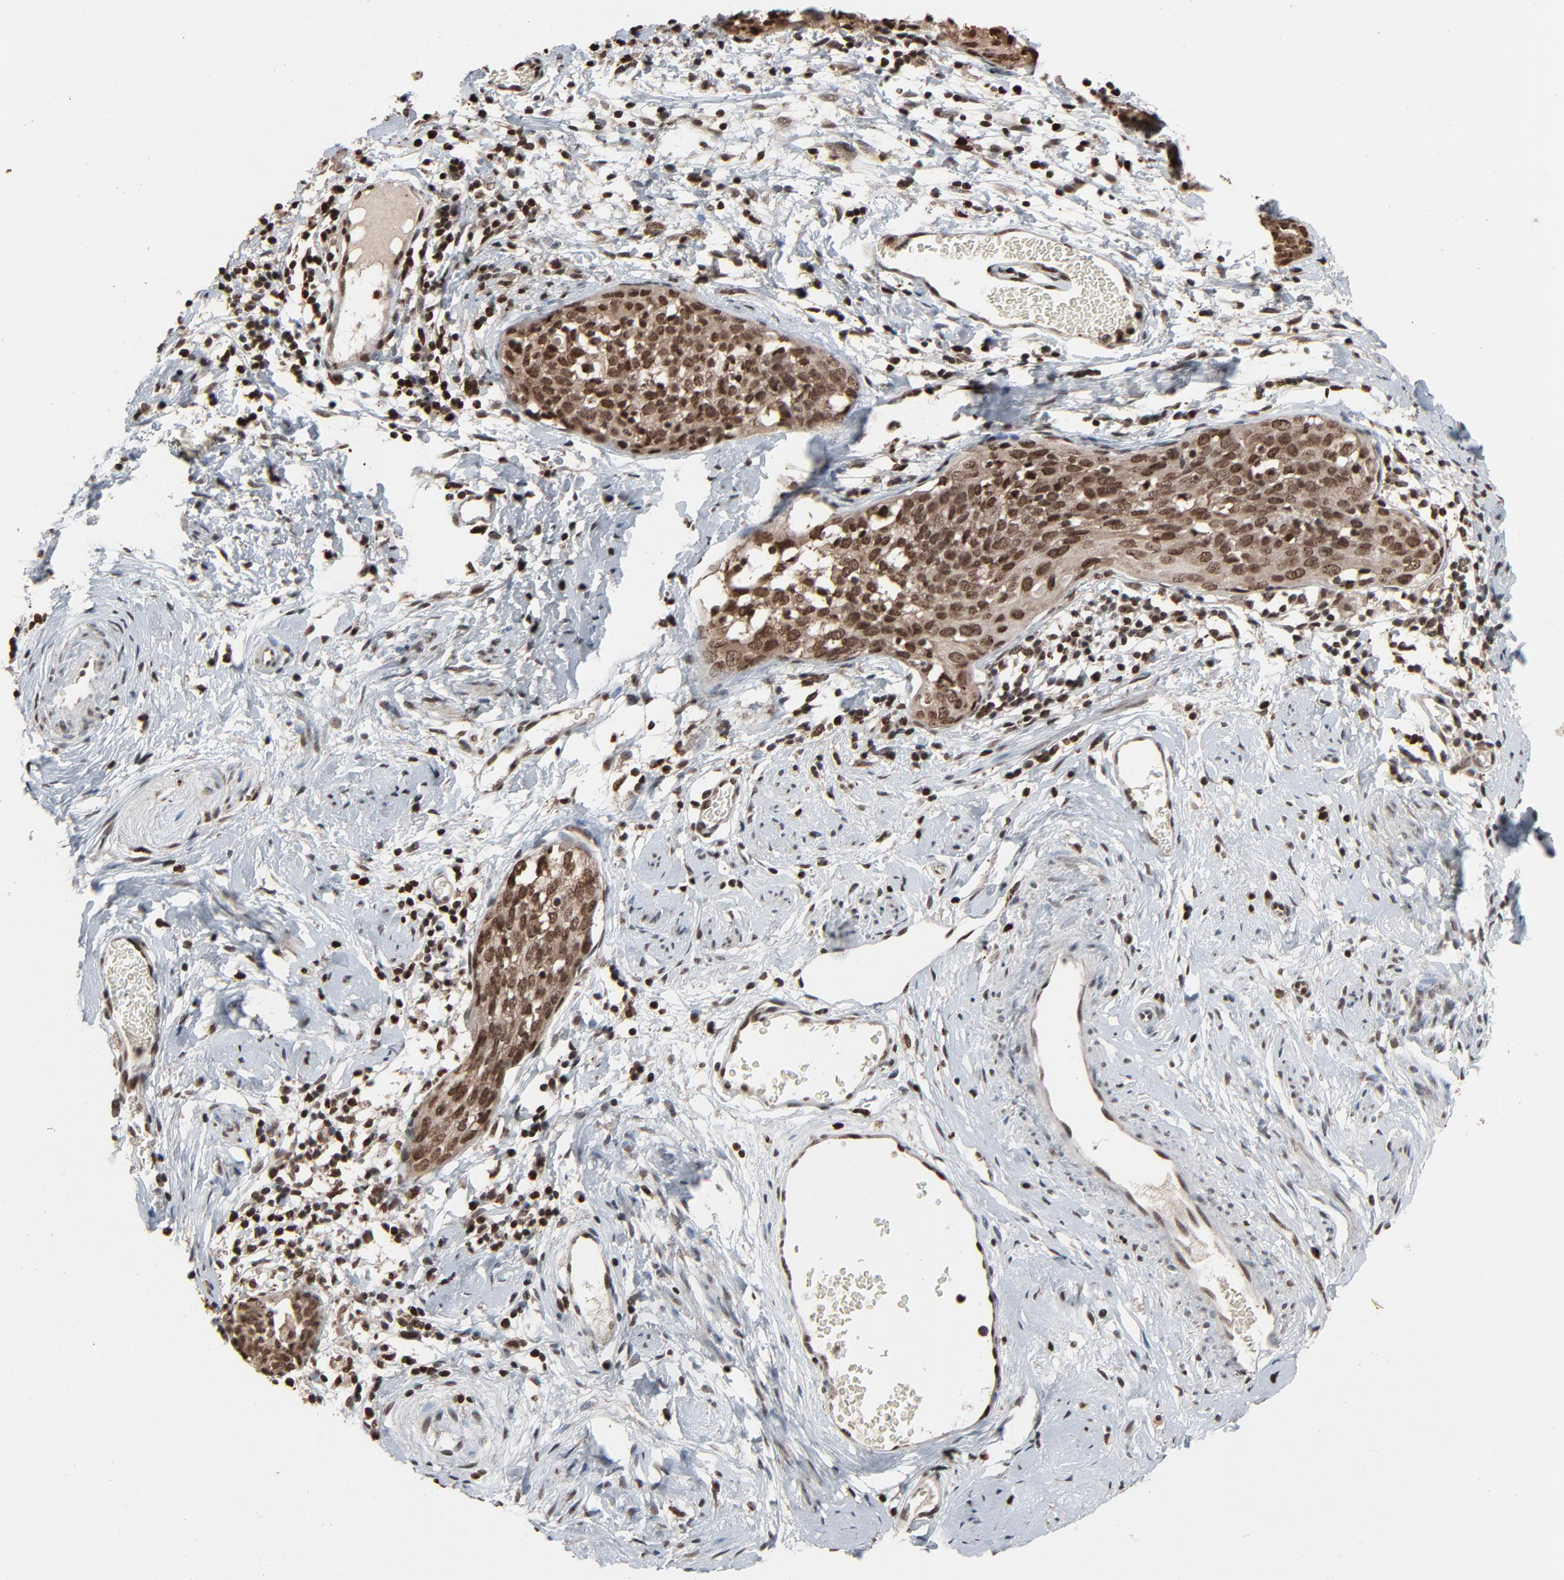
{"staining": {"intensity": "moderate", "quantity": ">75%", "location": "cytoplasmic/membranous,nuclear"}, "tissue": "cervical cancer", "cell_type": "Tumor cells", "image_type": "cancer", "snomed": [{"axis": "morphology", "description": "Normal tissue, NOS"}, {"axis": "morphology", "description": "Squamous cell carcinoma, NOS"}, {"axis": "topography", "description": "Cervix"}], "caption": "Tumor cells reveal medium levels of moderate cytoplasmic/membranous and nuclear staining in approximately >75% of cells in cervical cancer.", "gene": "RPS6KA3", "patient": {"sex": "female", "age": 67}}